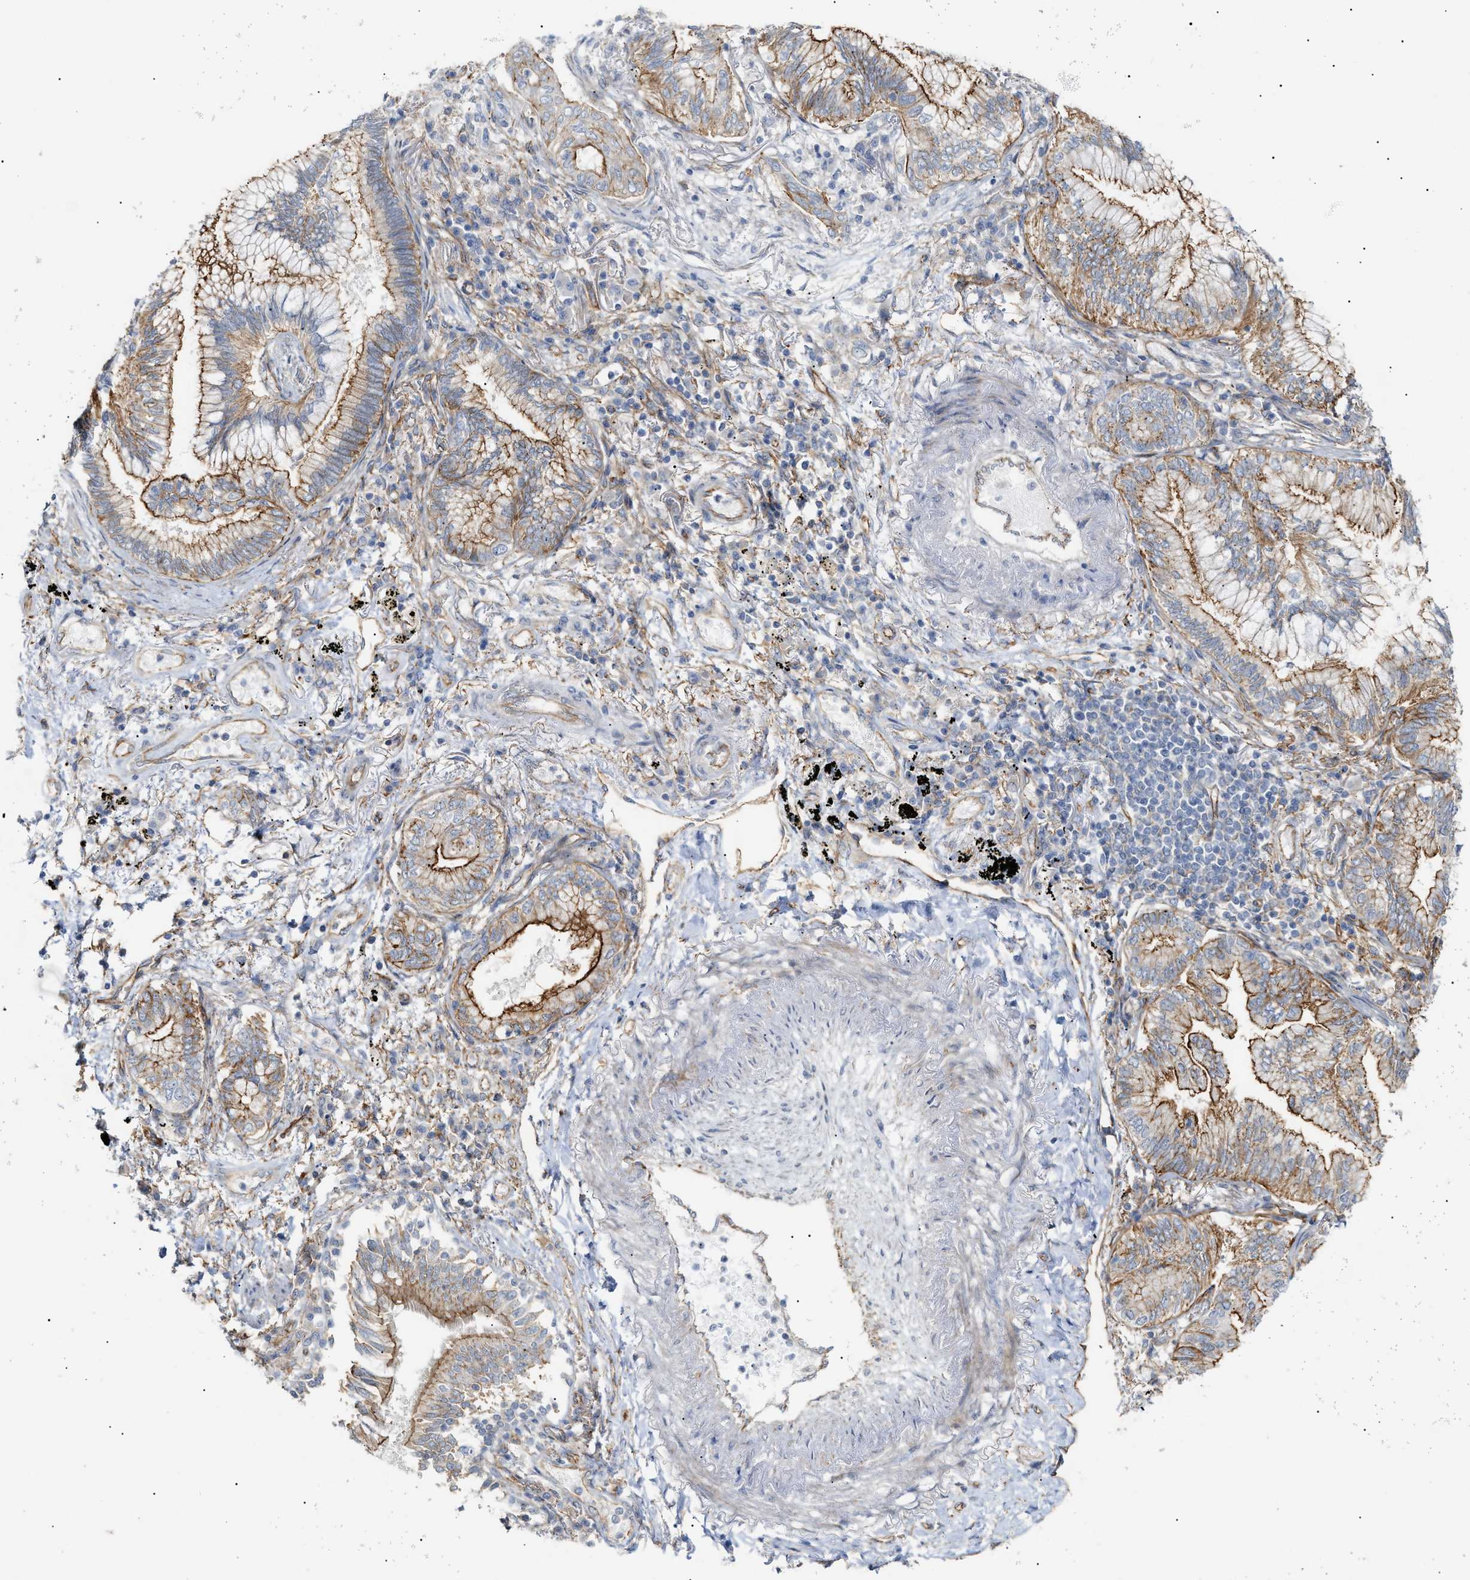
{"staining": {"intensity": "strong", "quantity": "25%-75%", "location": "cytoplasmic/membranous"}, "tissue": "lung cancer", "cell_type": "Tumor cells", "image_type": "cancer", "snomed": [{"axis": "morphology", "description": "Normal tissue, NOS"}, {"axis": "morphology", "description": "Adenocarcinoma, NOS"}, {"axis": "topography", "description": "Bronchus"}, {"axis": "topography", "description": "Lung"}], "caption": "Protein positivity by IHC reveals strong cytoplasmic/membranous staining in about 25%-75% of tumor cells in adenocarcinoma (lung).", "gene": "ZFHX2", "patient": {"sex": "female", "age": 70}}